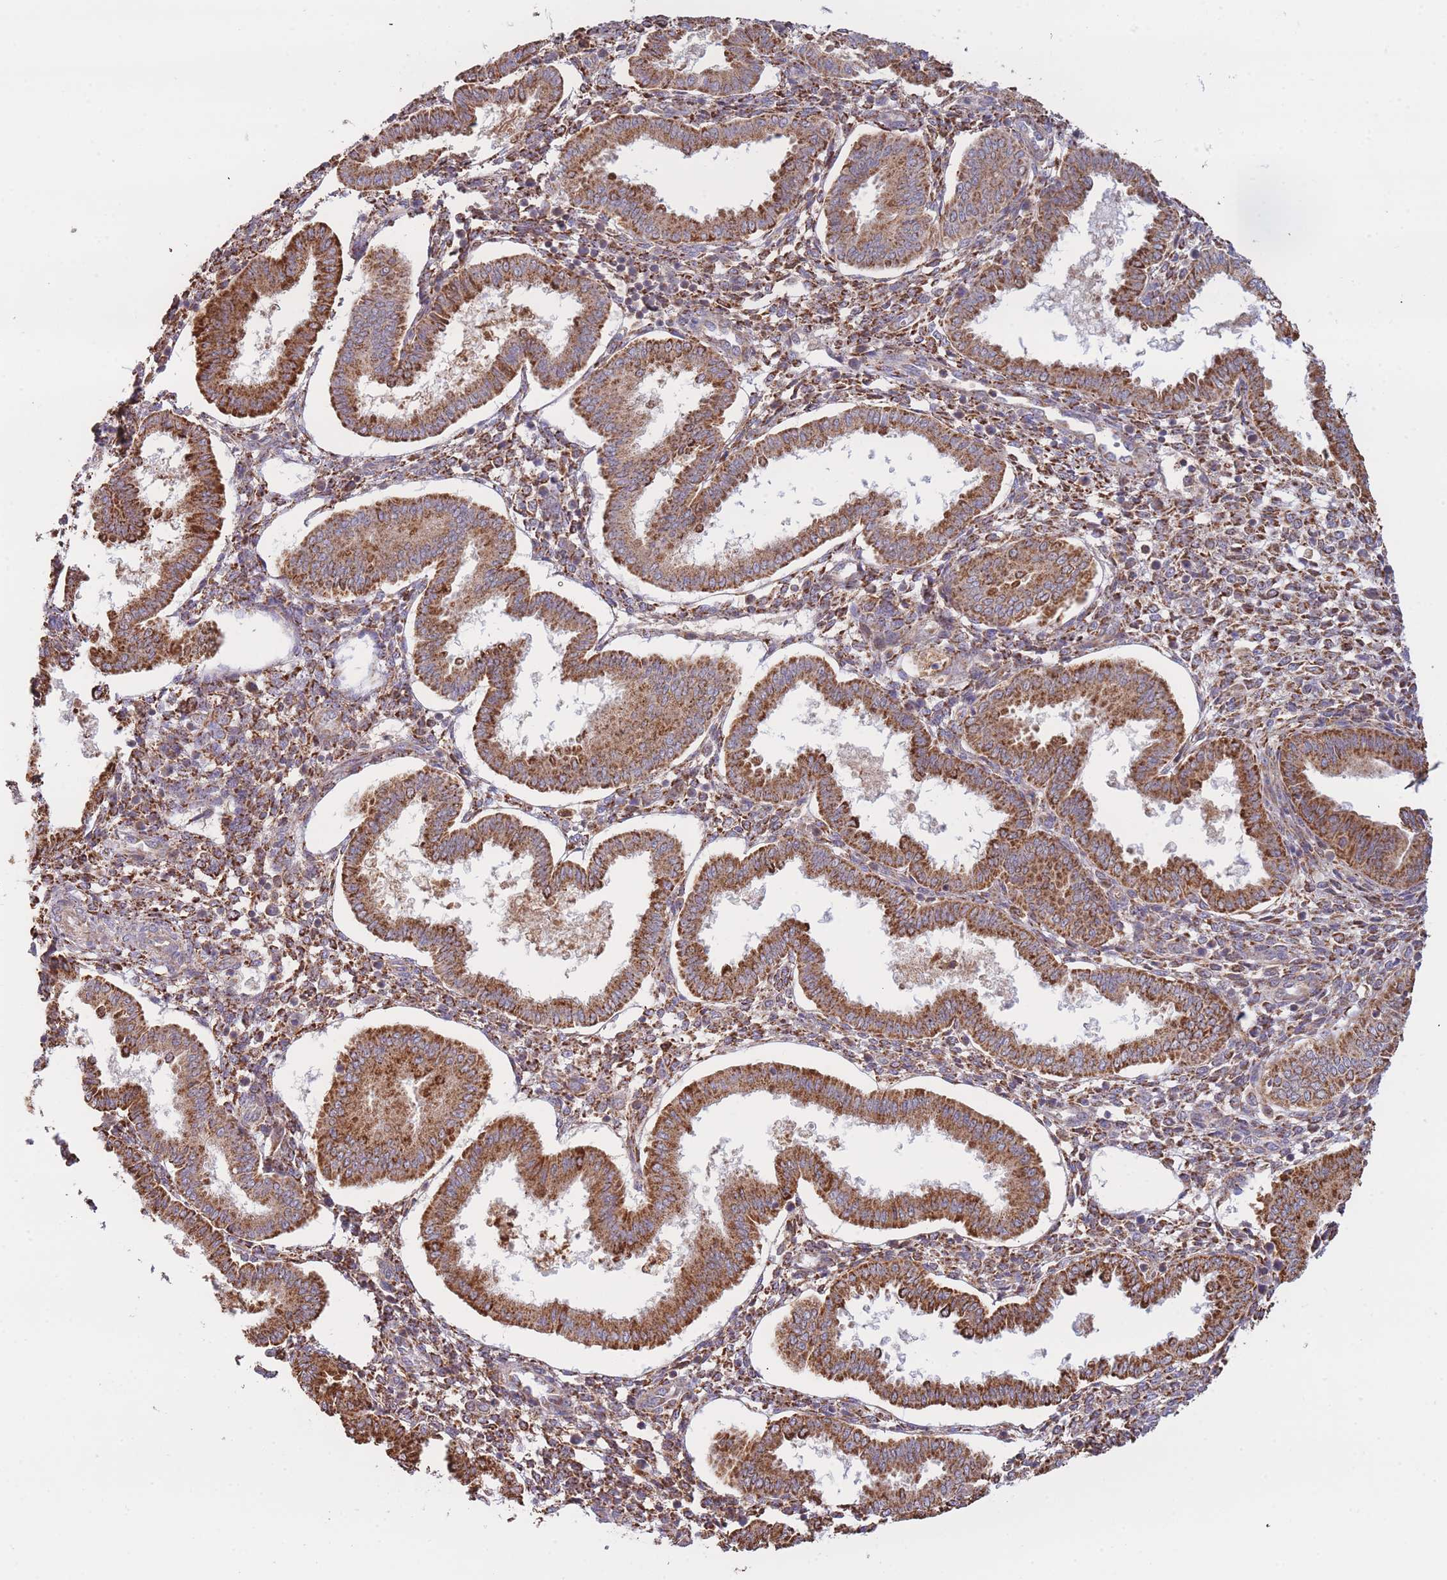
{"staining": {"intensity": "moderate", "quantity": ">75%", "location": "cytoplasmic/membranous"}, "tissue": "endometrium", "cell_type": "Cells in endometrial stroma", "image_type": "normal", "snomed": [{"axis": "morphology", "description": "Normal tissue, NOS"}, {"axis": "topography", "description": "Endometrium"}], "caption": "Immunohistochemical staining of unremarkable human endometrium displays >75% levels of moderate cytoplasmic/membranous protein expression in about >75% of cells in endometrial stroma.", "gene": "MRPL17", "patient": {"sex": "female", "age": 24}}